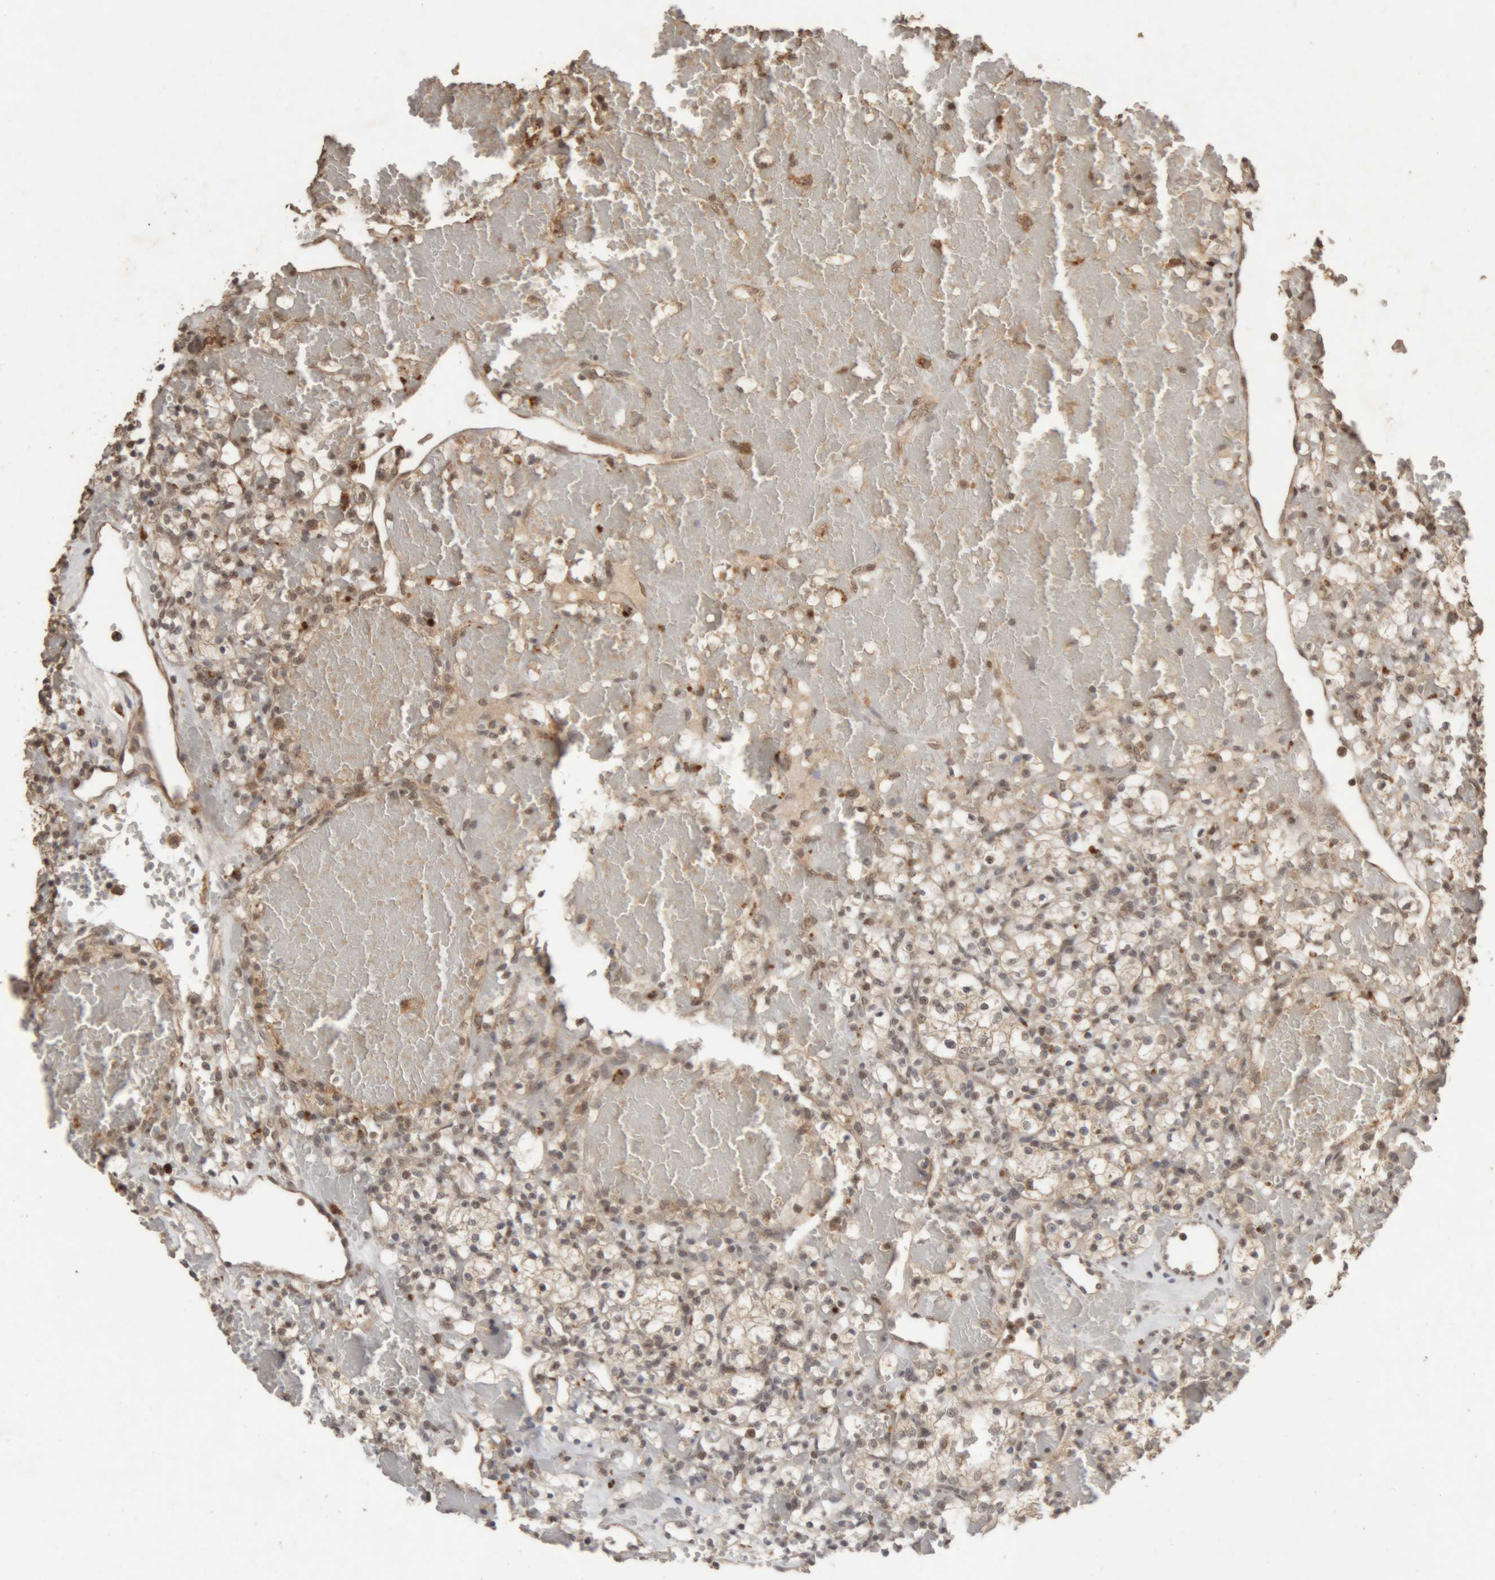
{"staining": {"intensity": "weak", "quantity": ">75%", "location": "cytoplasmic/membranous,nuclear"}, "tissue": "renal cancer", "cell_type": "Tumor cells", "image_type": "cancer", "snomed": [{"axis": "morphology", "description": "Adenocarcinoma, NOS"}, {"axis": "topography", "description": "Kidney"}], "caption": "DAB immunohistochemical staining of renal cancer displays weak cytoplasmic/membranous and nuclear protein expression in approximately >75% of tumor cells.", "gene": "KEAP1", "patient": {"sex": "female", "age": 60}}